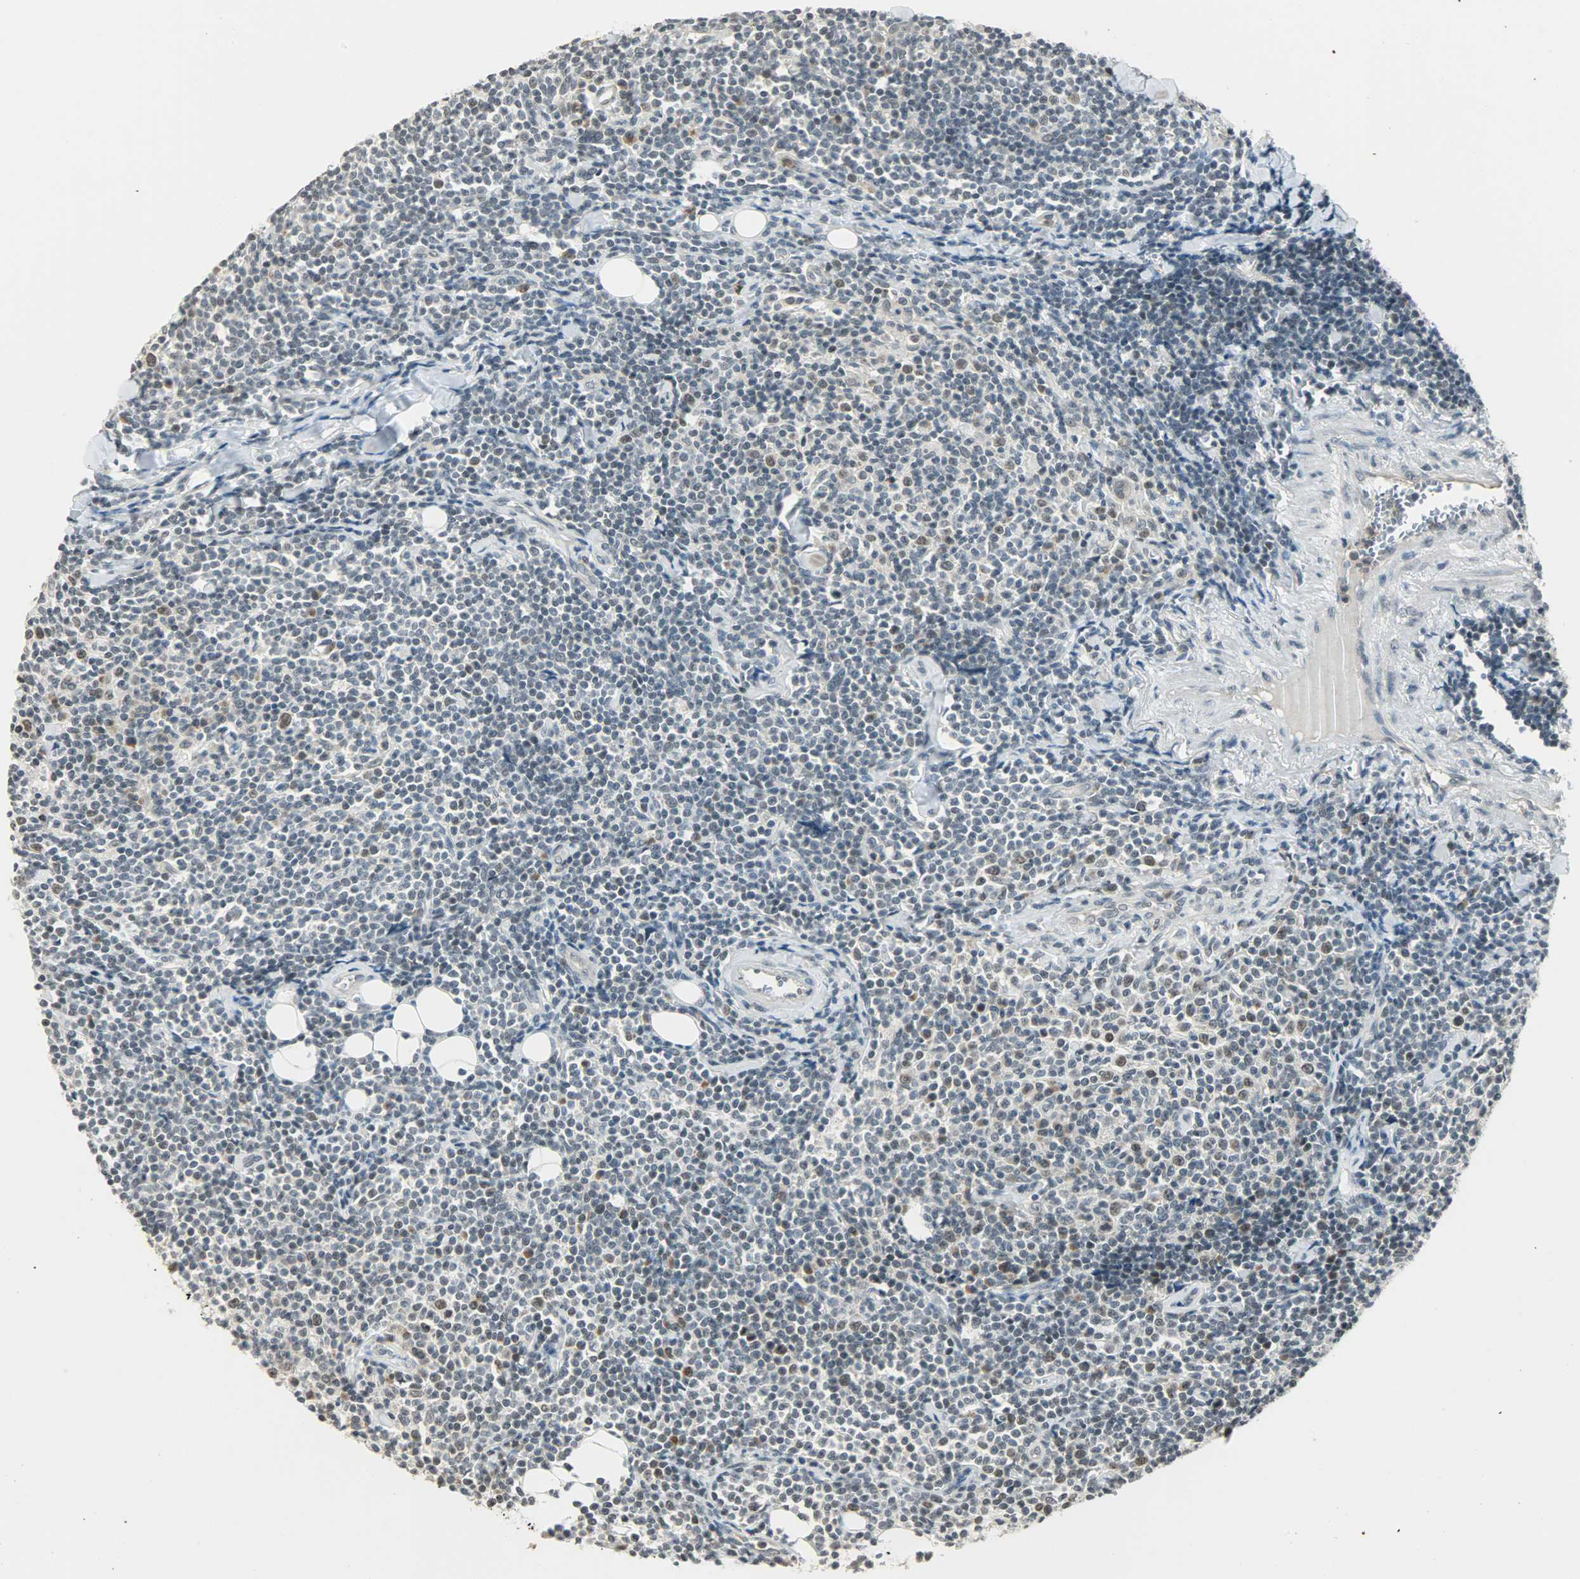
{"staining": {"intensity": "weak", "quantity": "<25%", "location": "nuclear"}, "tissue": "lymphoma", "cell_type": "Tumor cells", "image_type": "cancer", "snomed": [{"axis": "morphology", "description": "Malignant lymphoma, non-Hodgkin's type, Low grade"}, {"axis": "topography", "description": "Soft tissue"}], "caption": "Immunohistochemical staining of human low-grade malignant lymphoma, non-Hodgkin's type exhibits no significant positivity in tumor cells. (DAB (3,3'-diaminobenzidine) immunohistochemistry (IHC), high magnification).", "gene": "SMARCA5", "patient": {"sex": "male", "age": 92}}